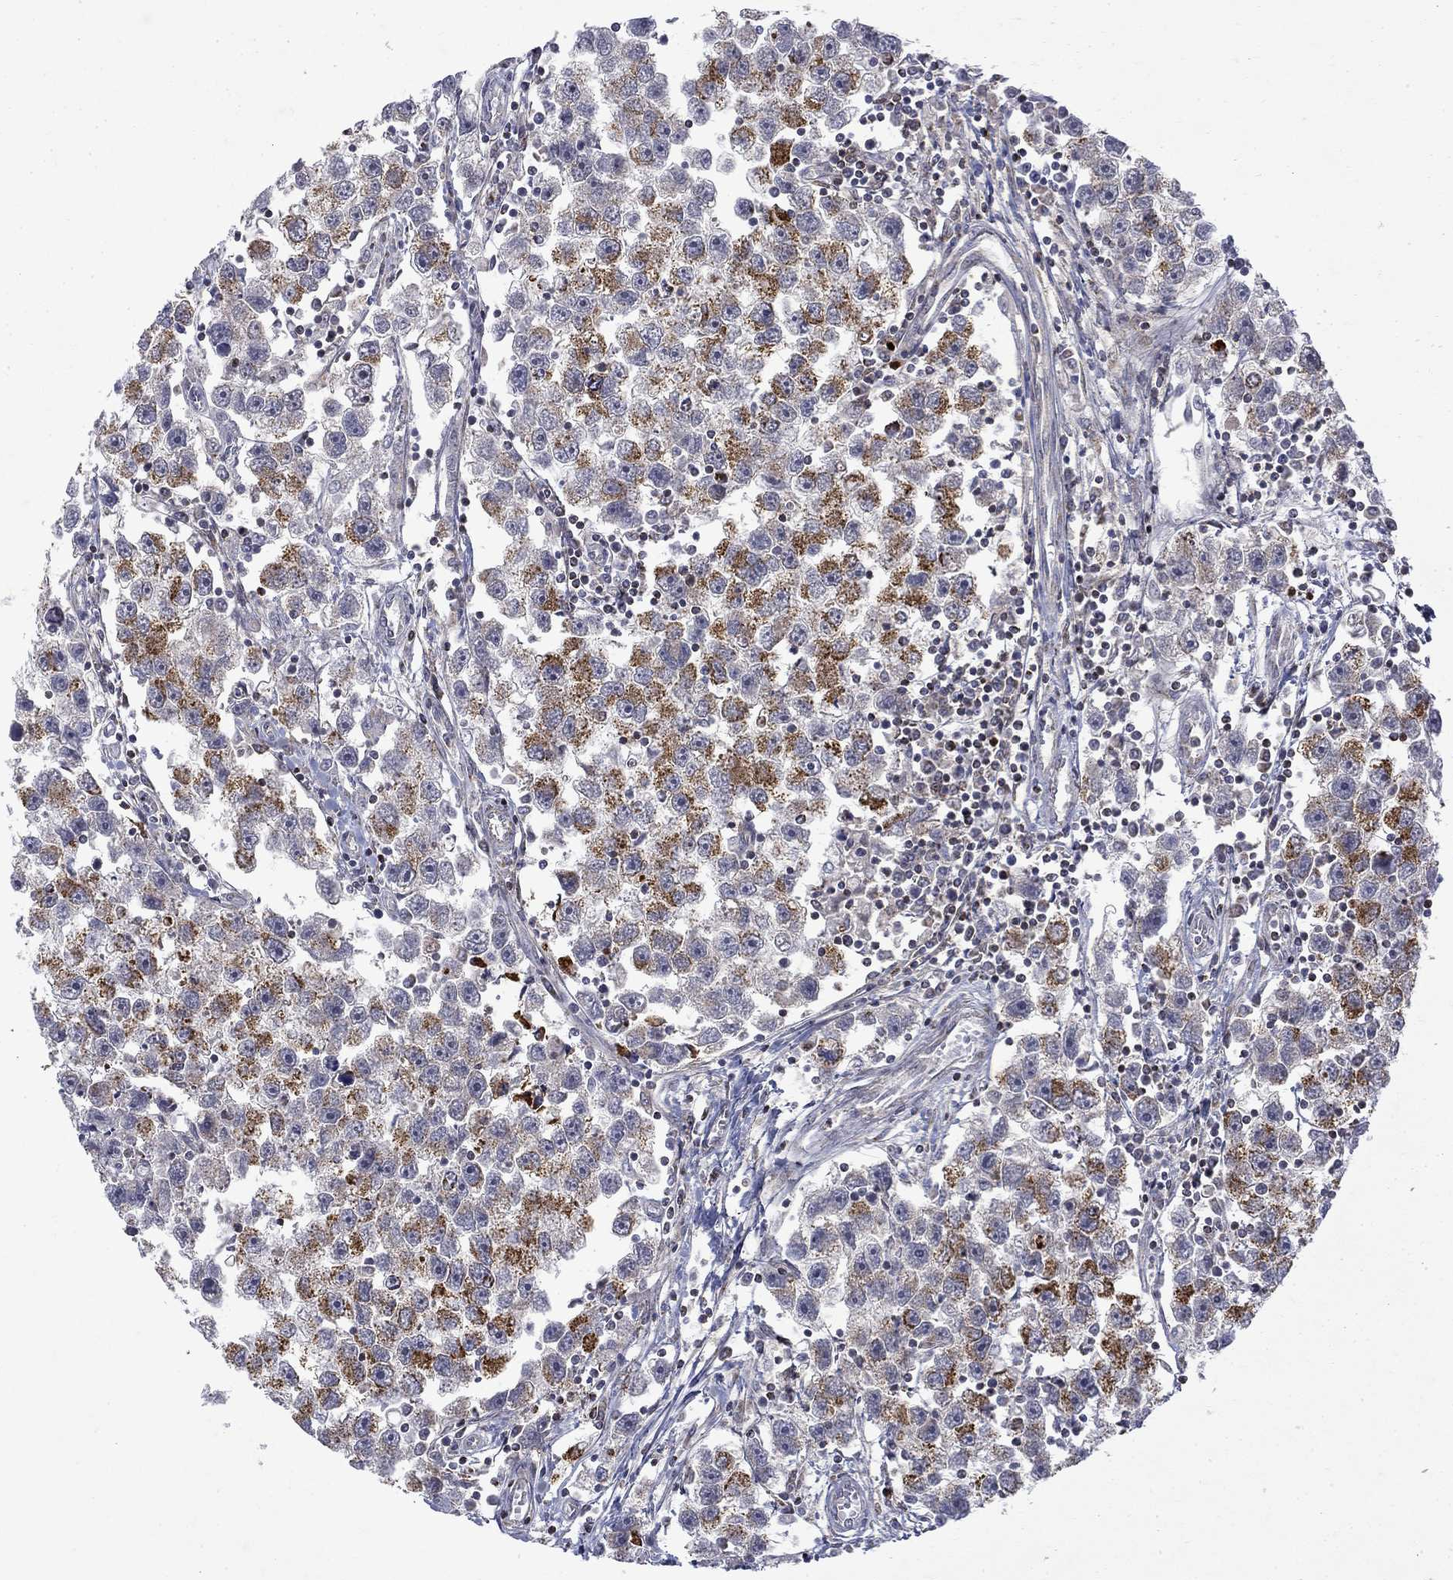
{"staining": {"intensity": "strong", "quantity": "25%-75%", "location": "cytoplasmic/membranous"}, "tissue": "testis cancer", "cell_type": "Tumor cells", "image_type": "cancer", "snomed": [{"axis": "morphology", "description": "Seminoma, NOS"}, {"axis": "topography", "description": "Testis"}], "caption": "A brown stain highlights strong cytoplasmic/membranous staining of a protein in testis cancer tumor cells. (DAB = brown stain, brightfield microscopy at high magnification).", "gene": "PCBP3", "patient": {"sex": "male", "age": 30}}